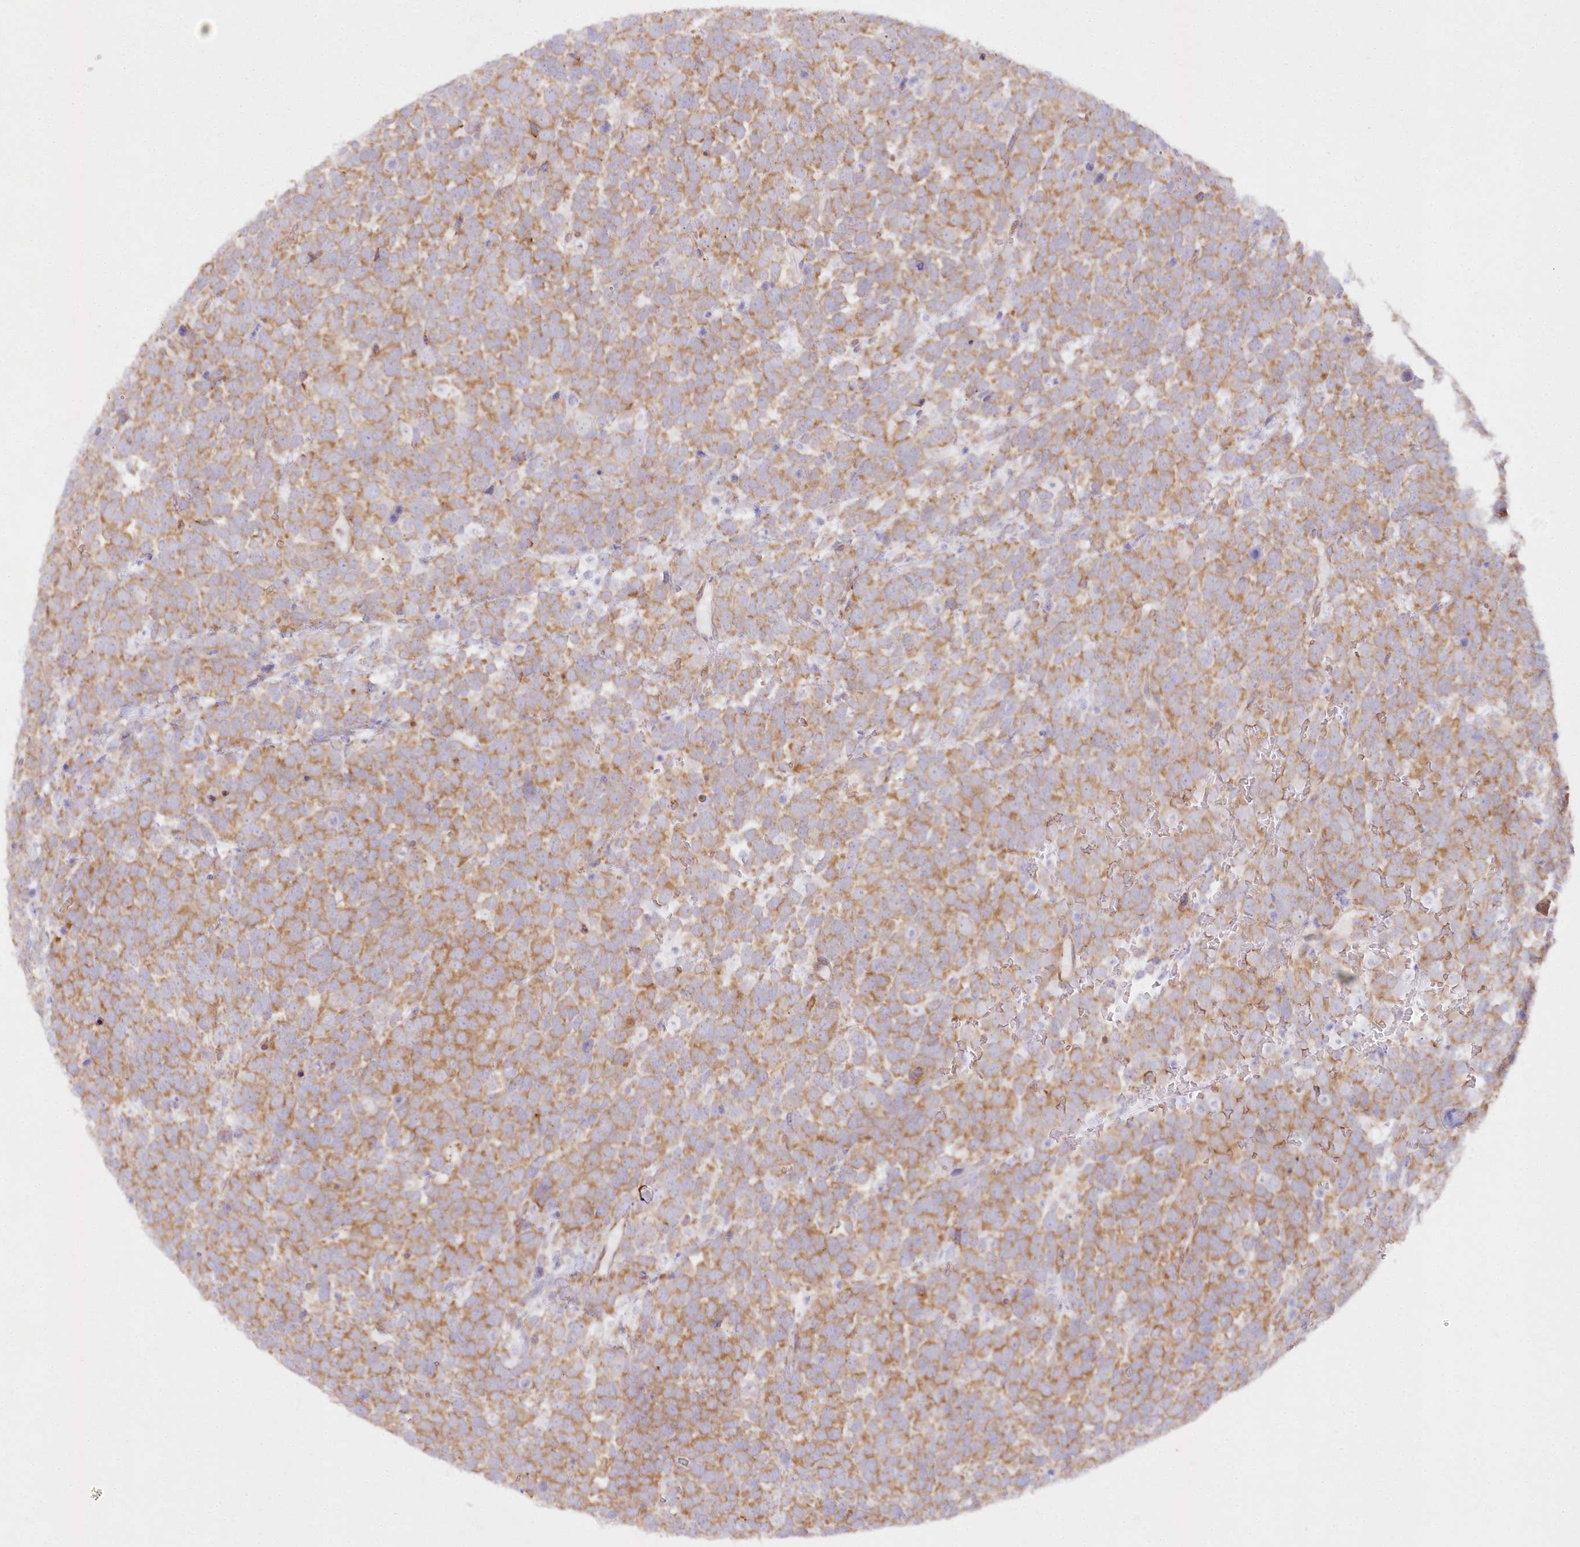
{"staining": {"intensity": "moderate", "quantity": ">75%", "location": "cytoplasmic/membranous"}, "tissue": "urothelial cancer", "cell_type": "Tumor cells", "image_type": "cancer", "snomed": [{"axis": "morphology", "description": "Urothelial carcinoma, High grade"}, {"axis": "topography", "description": "Urinary bladder"}], "caption": "Human urothelial cancer stained with a protein marker displays moderate staining in tumor cells.", "gene": "RNPEP", "patient": {"sex": "female", "age": 82}}